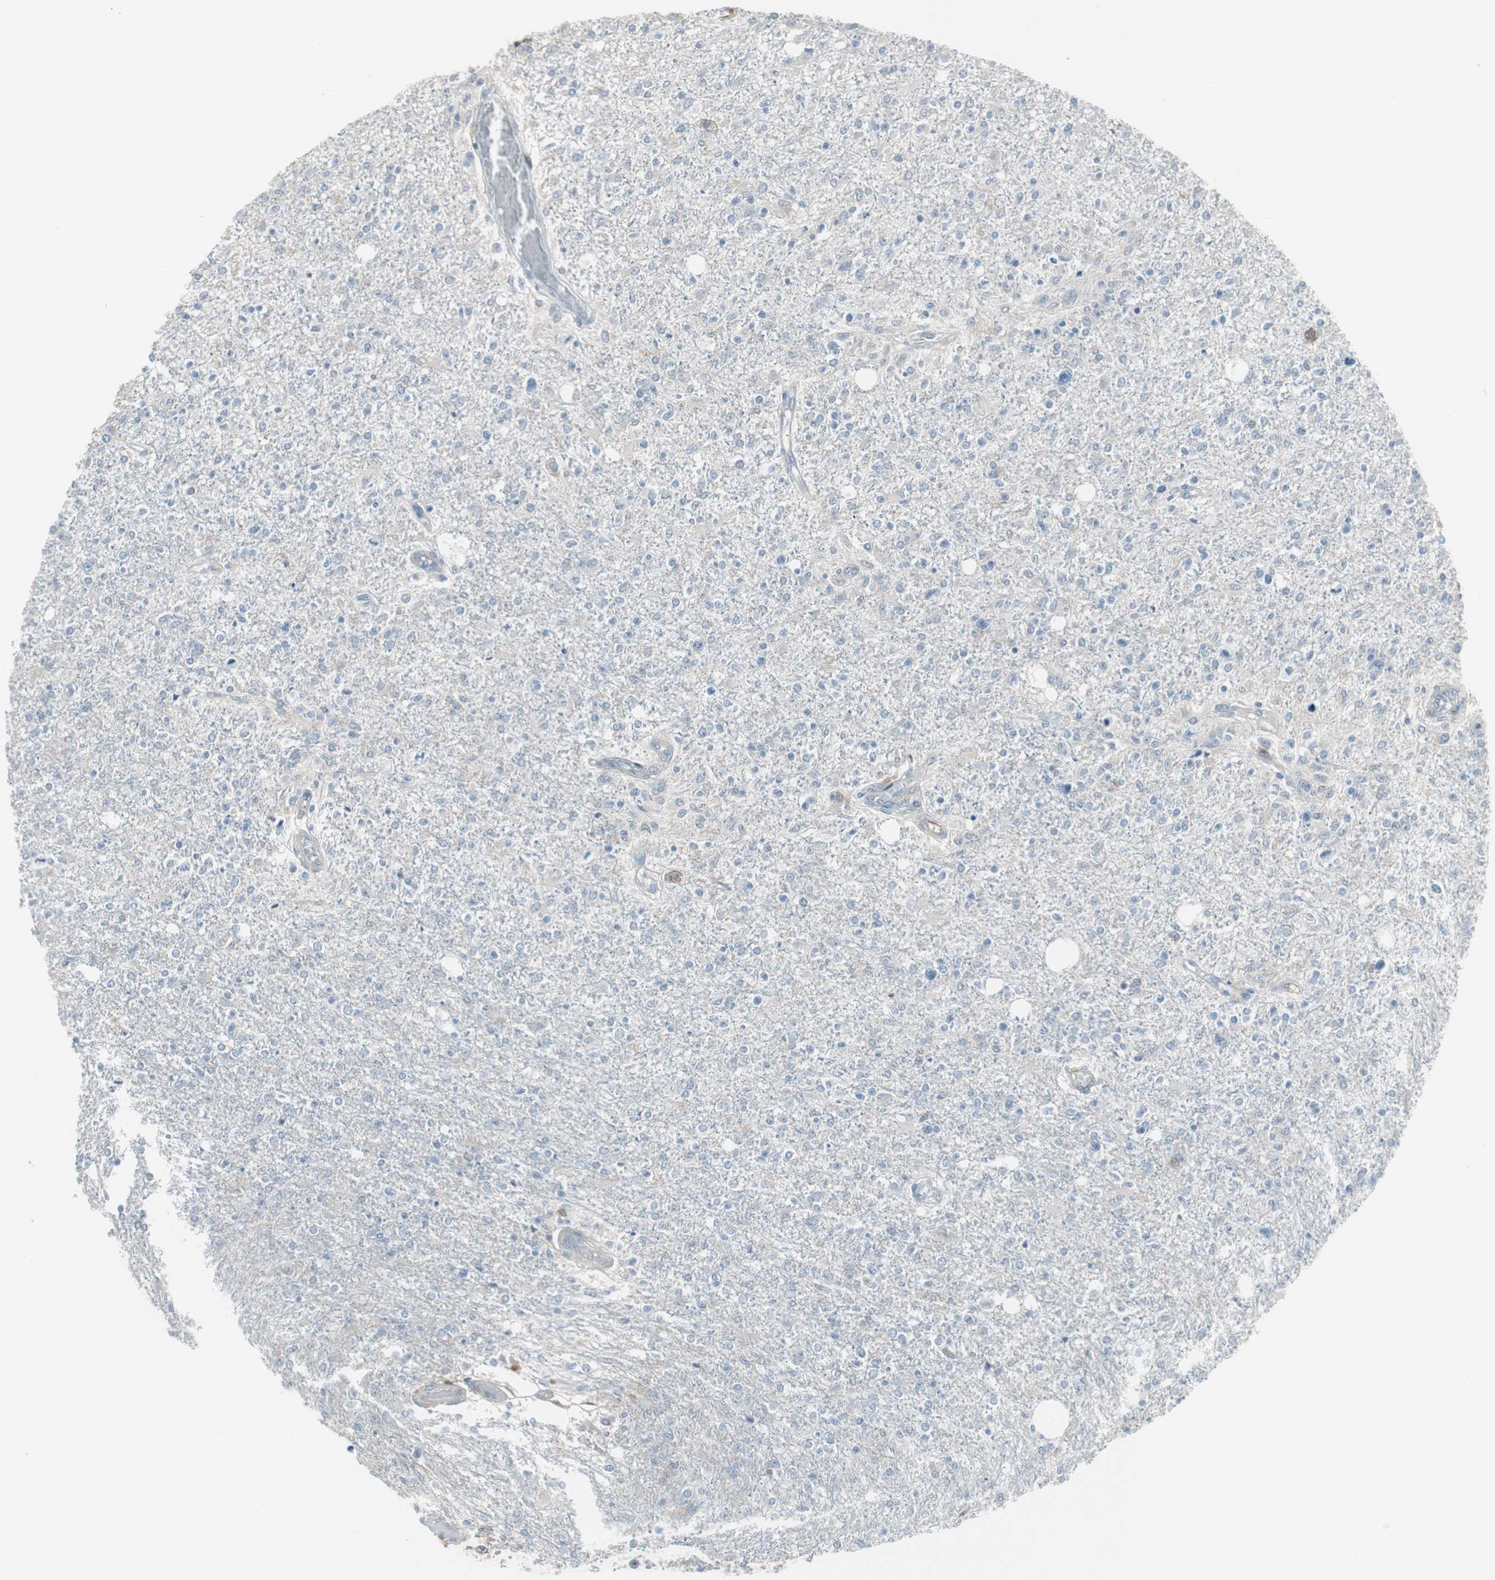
{"staining": {"intensity": "negative", "quantity": "none", "location": "none"}, "tissue": "glioma", "cell_type": "Tumor cells", "image_type": "cancer", "snomed": [{"axis": "morphology", "description": "Glioma, malignant, High grade"}, {"axis": "topography", "description": "Cerebral cortex"}], "caption": "Glioma was stained to show a protein in brown. There is no significant staining in tumor cells. (Brightfield microscopy of DAB (3,3'-diaminobenzidine) immunohistochemistry at high magnification).", "gene": "ZSCAN32", "patient": {"sex": "male", "age": 76}}